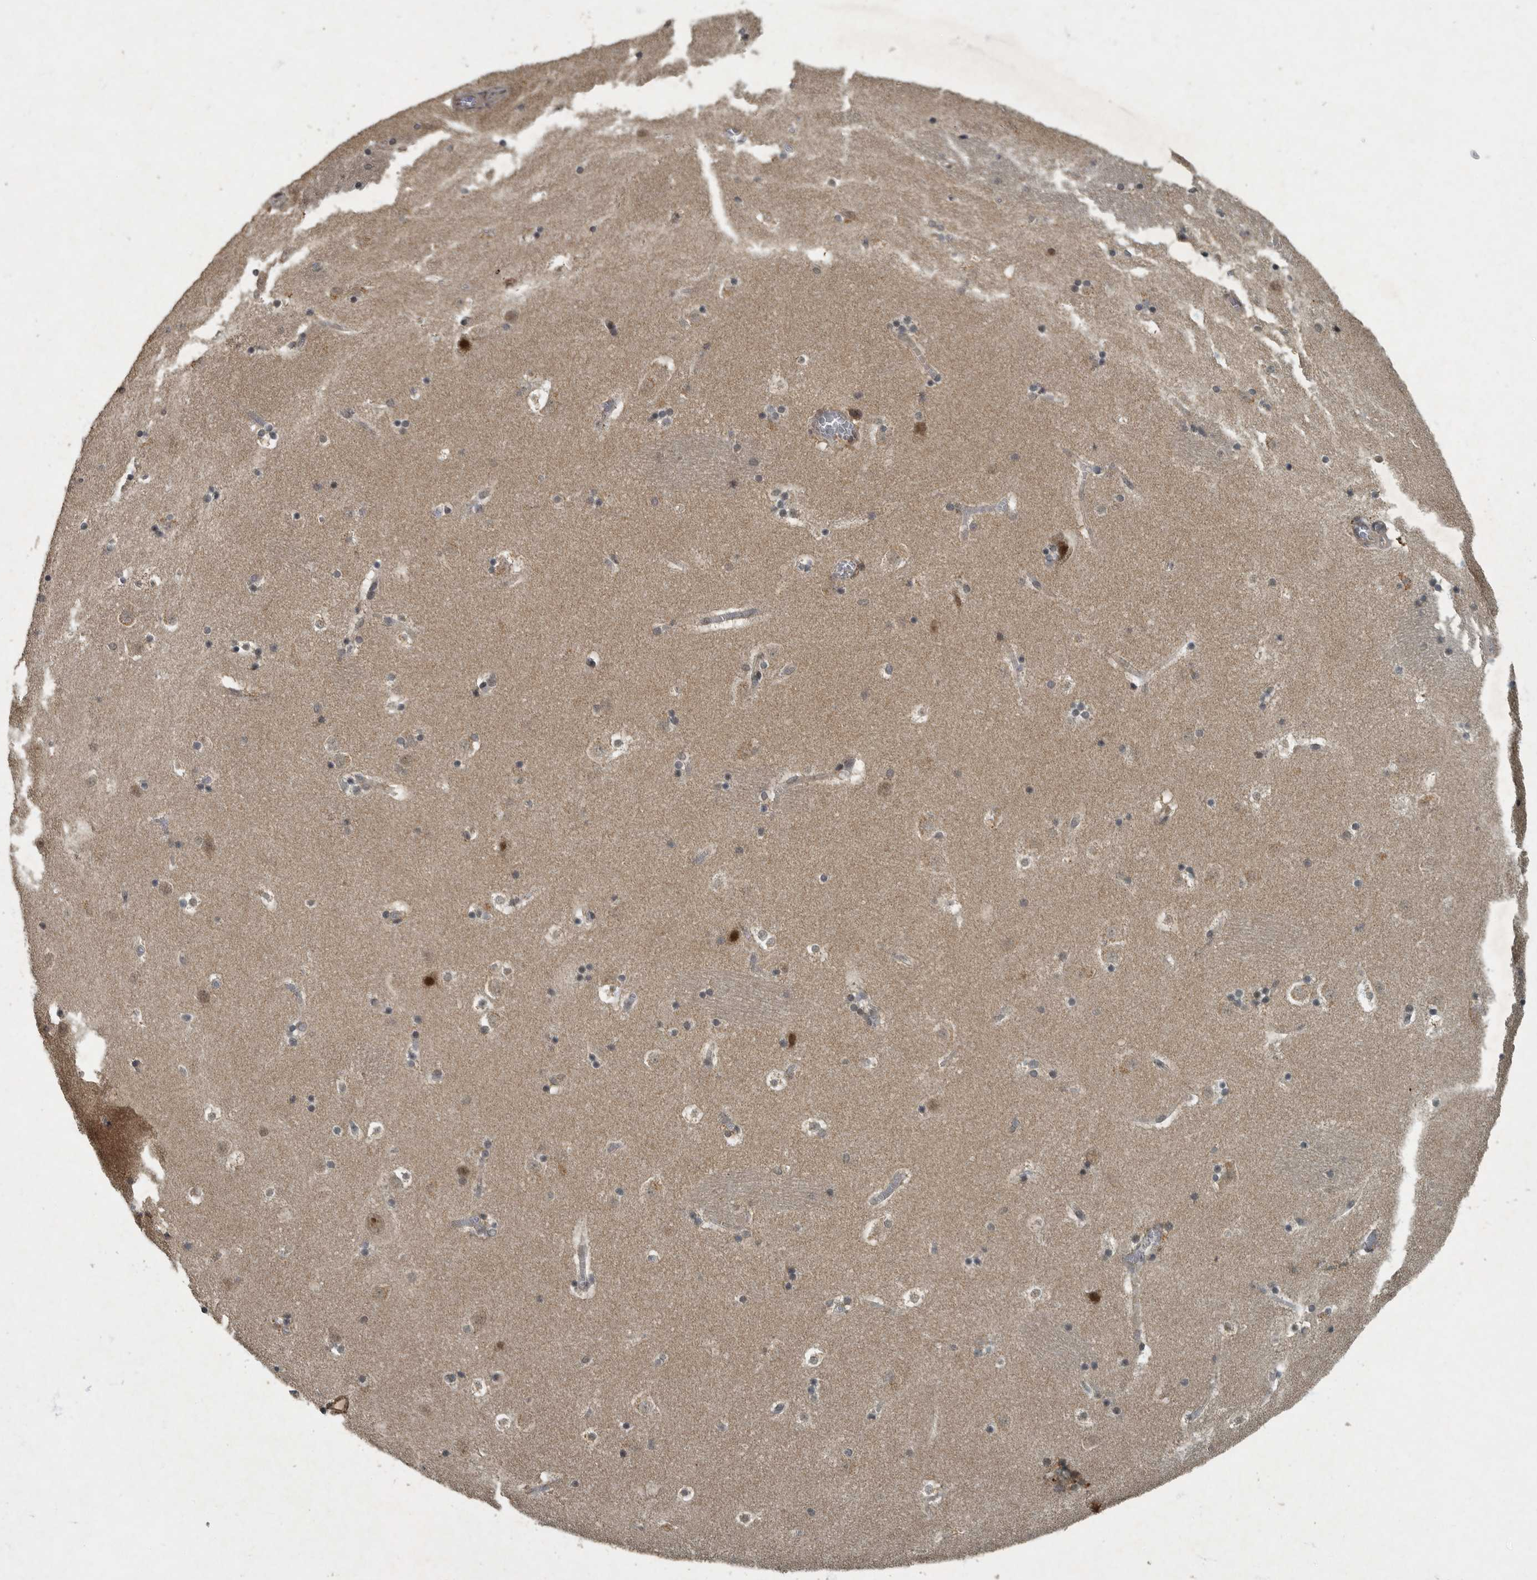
{"staining": {"intensity": "moderate", "quantity": "<25%", "location": "cytoplasmic/membranous"}, "tissue": "caudate", "cell_type": "Glial cells", "image_type": "normal", "snomed": [{"axis": "morphology", "description": "Normal tissue, NOS"}, {"axis": "topography", "description": "Lateral ventricle wall"}], "caption": "Moderate cytoplasmic/membranous protein positivity is present in about <25% of glial cells in caudate.", "gene": "FOXO1", "patient": {"sex": "male", "age": 45}}